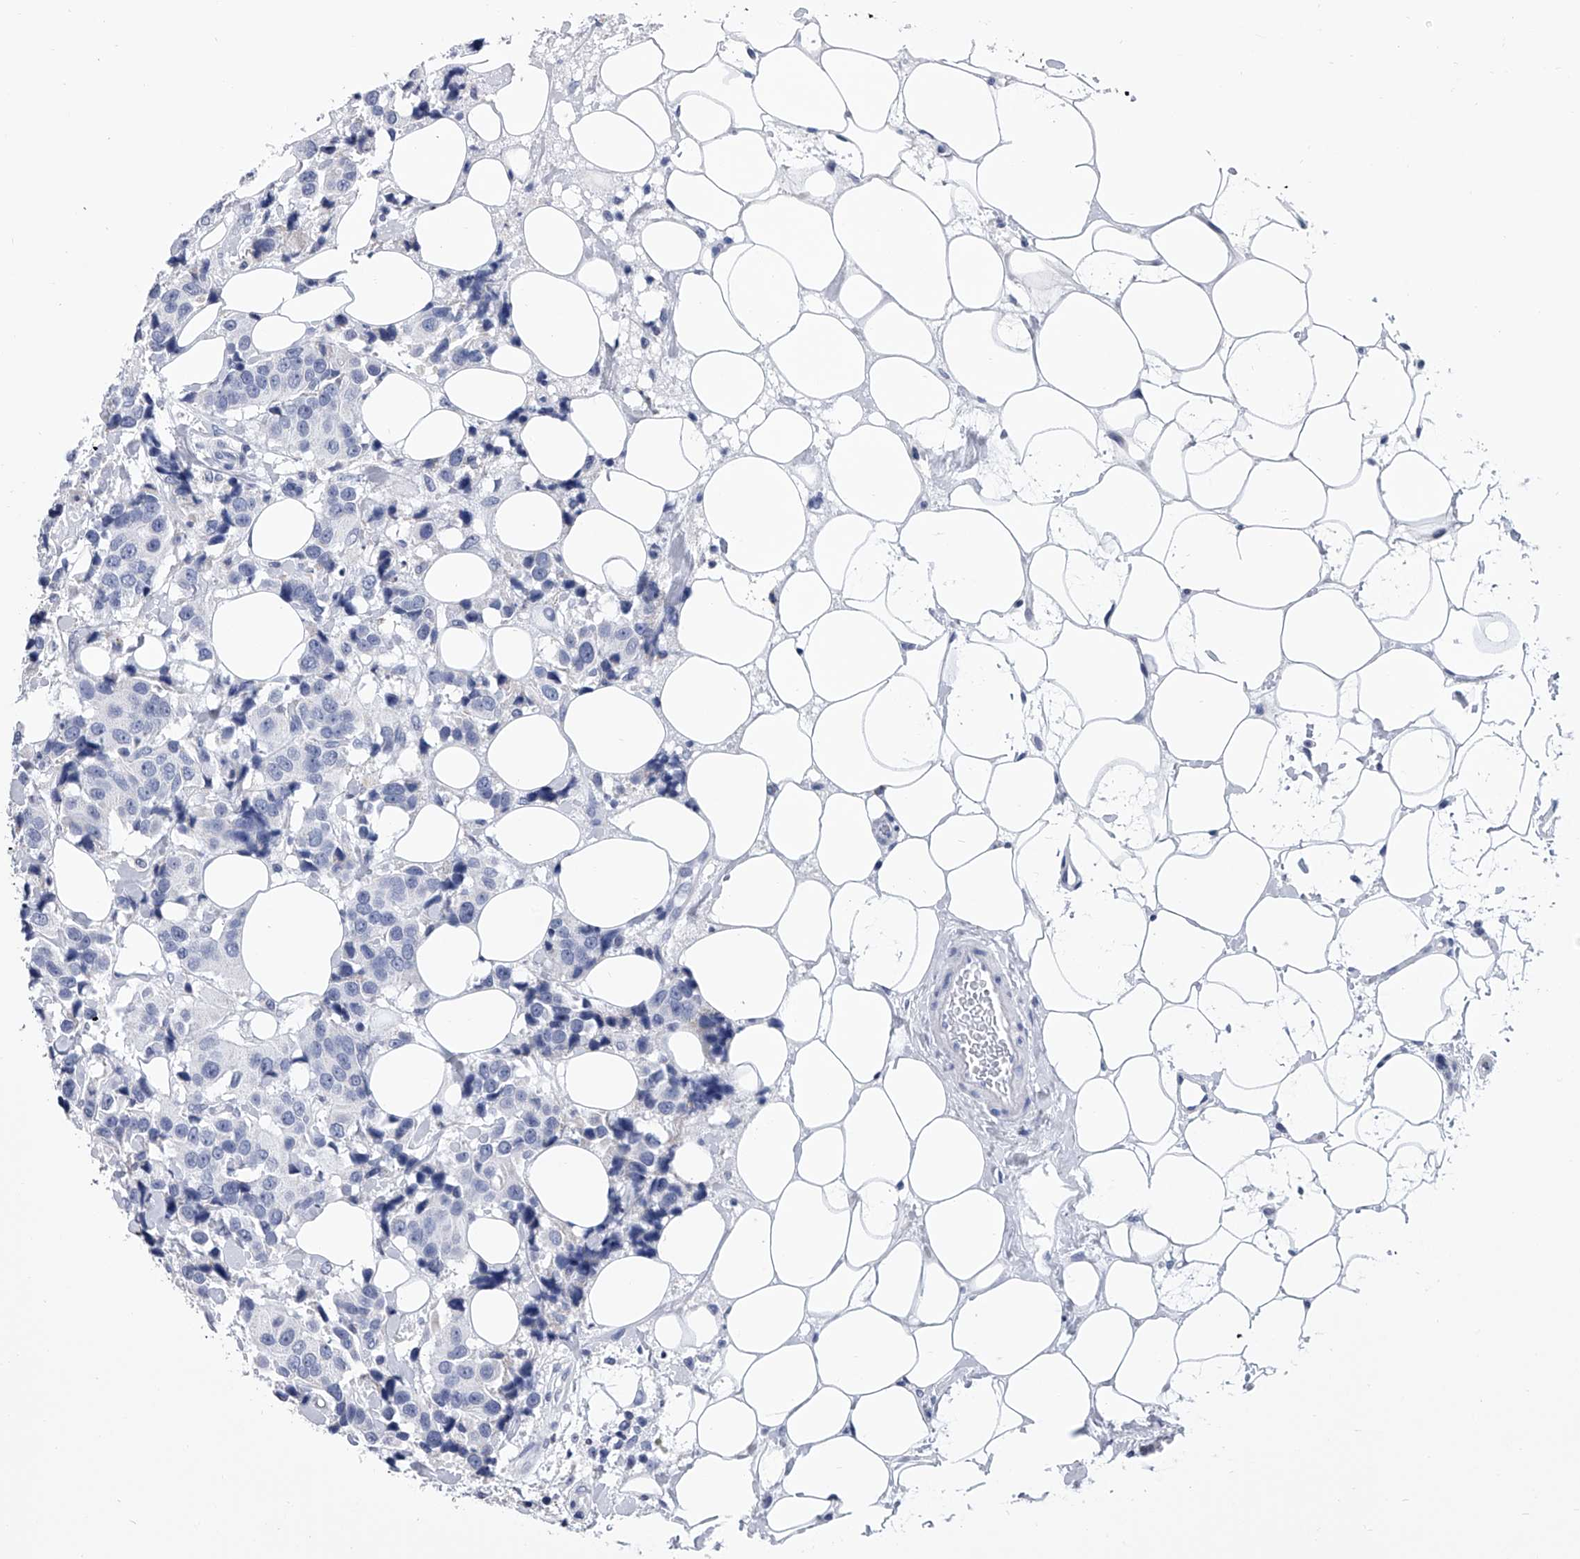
{"staining": {"intensity": "negative", "quantity": "none", "location": "none"}, "tissue": "breast cancer", "cell_type": "Tumor cells", "image_type": "cancer", "snomed": [{"axis": "morphology", "description": "Normal tissue, NOS"}, {"axis": "morphology", "description": "Duct carcinoma"}, {"axis": "topography", "description": "Breast"}], "caption": "An image of human breast invasive ductal carcinoma is negative for staining in tumor cells.", "gene": "TRIM8", "patient": {"sex": "female", "age": 39}}